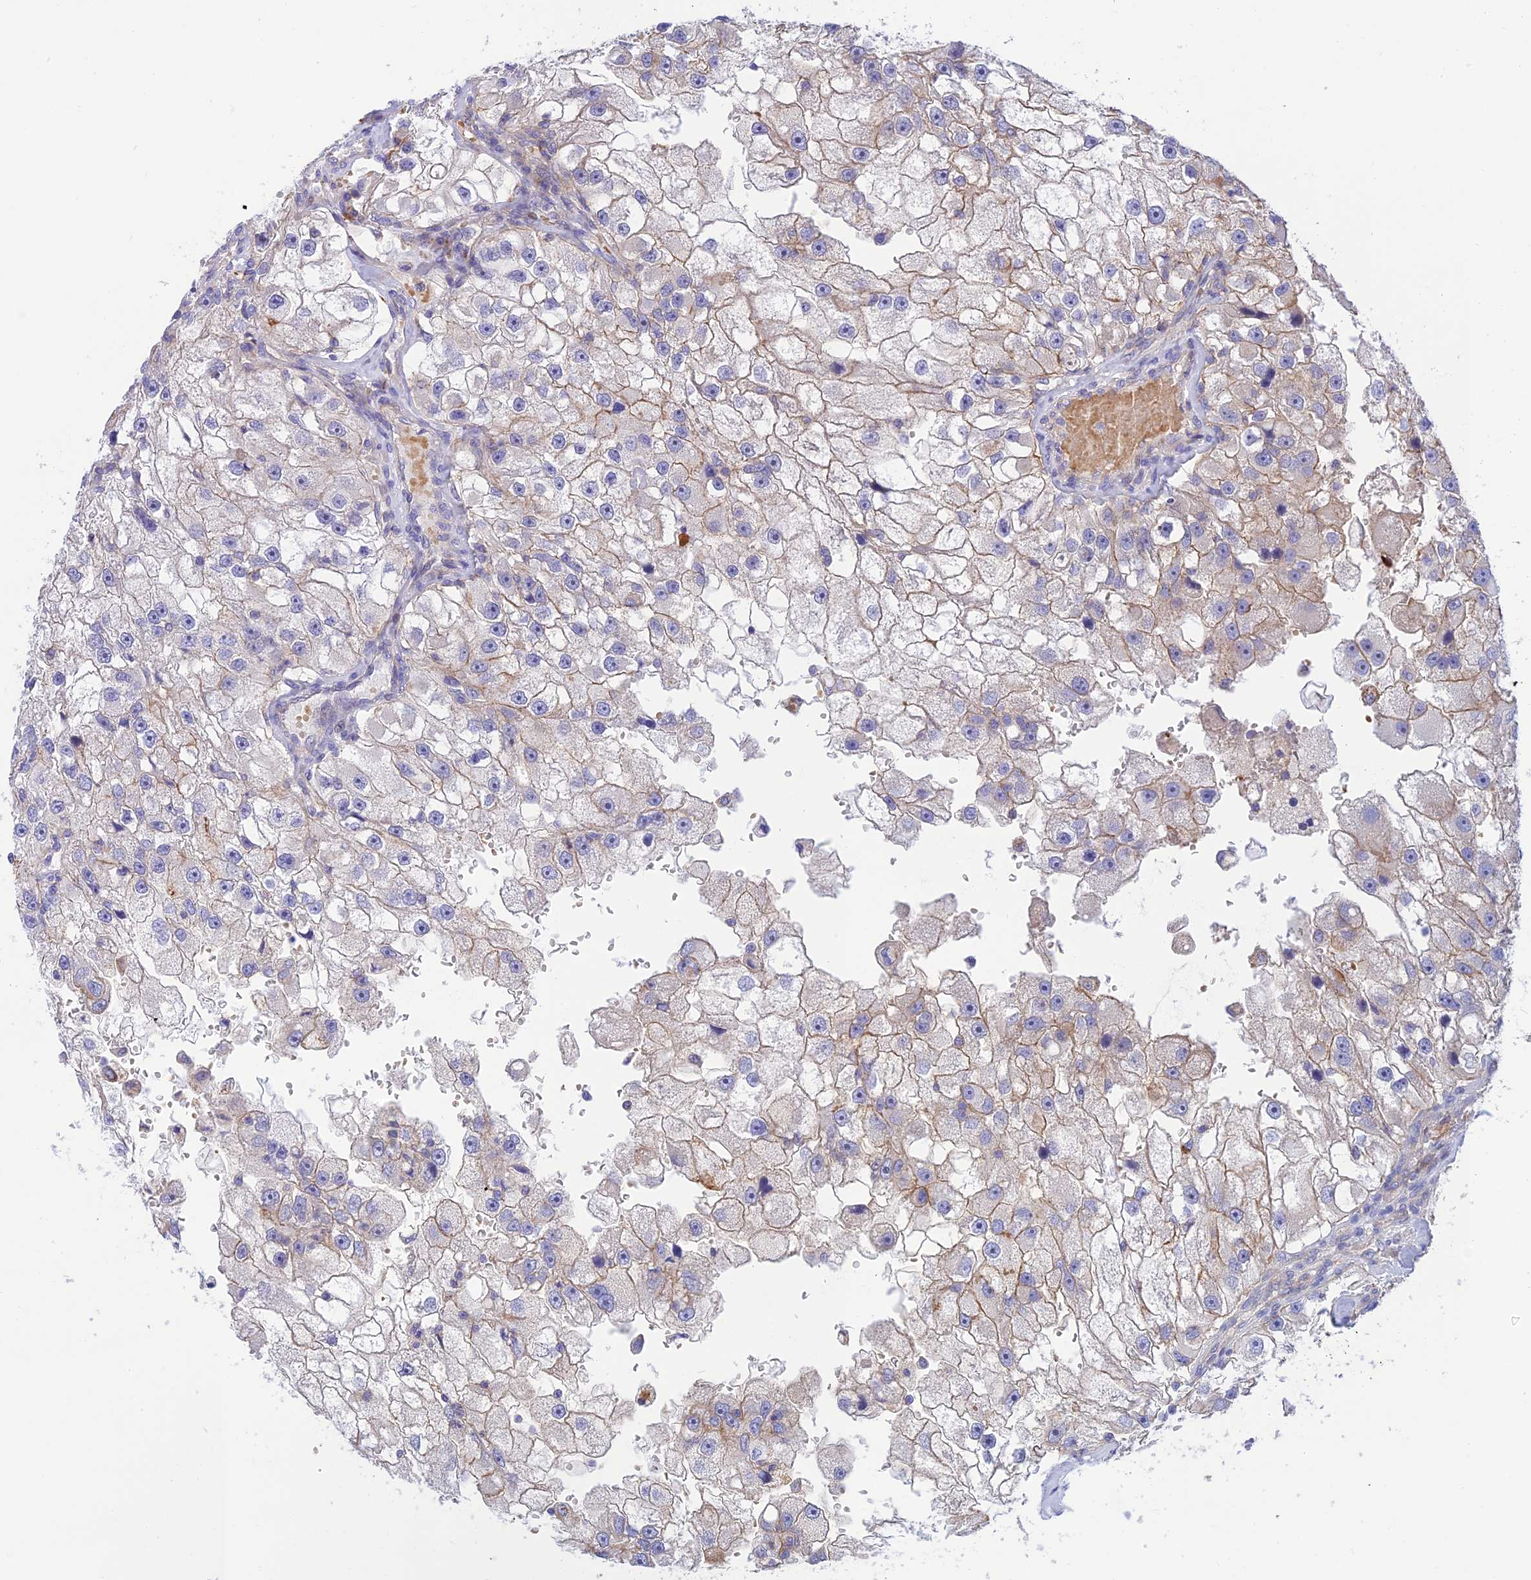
{"staining": {"intensity": "negative", "quantity": "none", "location": "none"}, "tissue": "renal cancer", "cell_type": "Tumor cells", "image_type": "cancer", "snomed": [{"axis": "morphology", "description": "Adenocarcinoma, NOS"}, {"axis": "topography", "description": "Kidney"}], "caption": "Renal cancer stained for a protein using IHC demonstrates no staining tumor cells.", "gene": "CCDC157", "patient": {"sex": "male", "age": 63}}